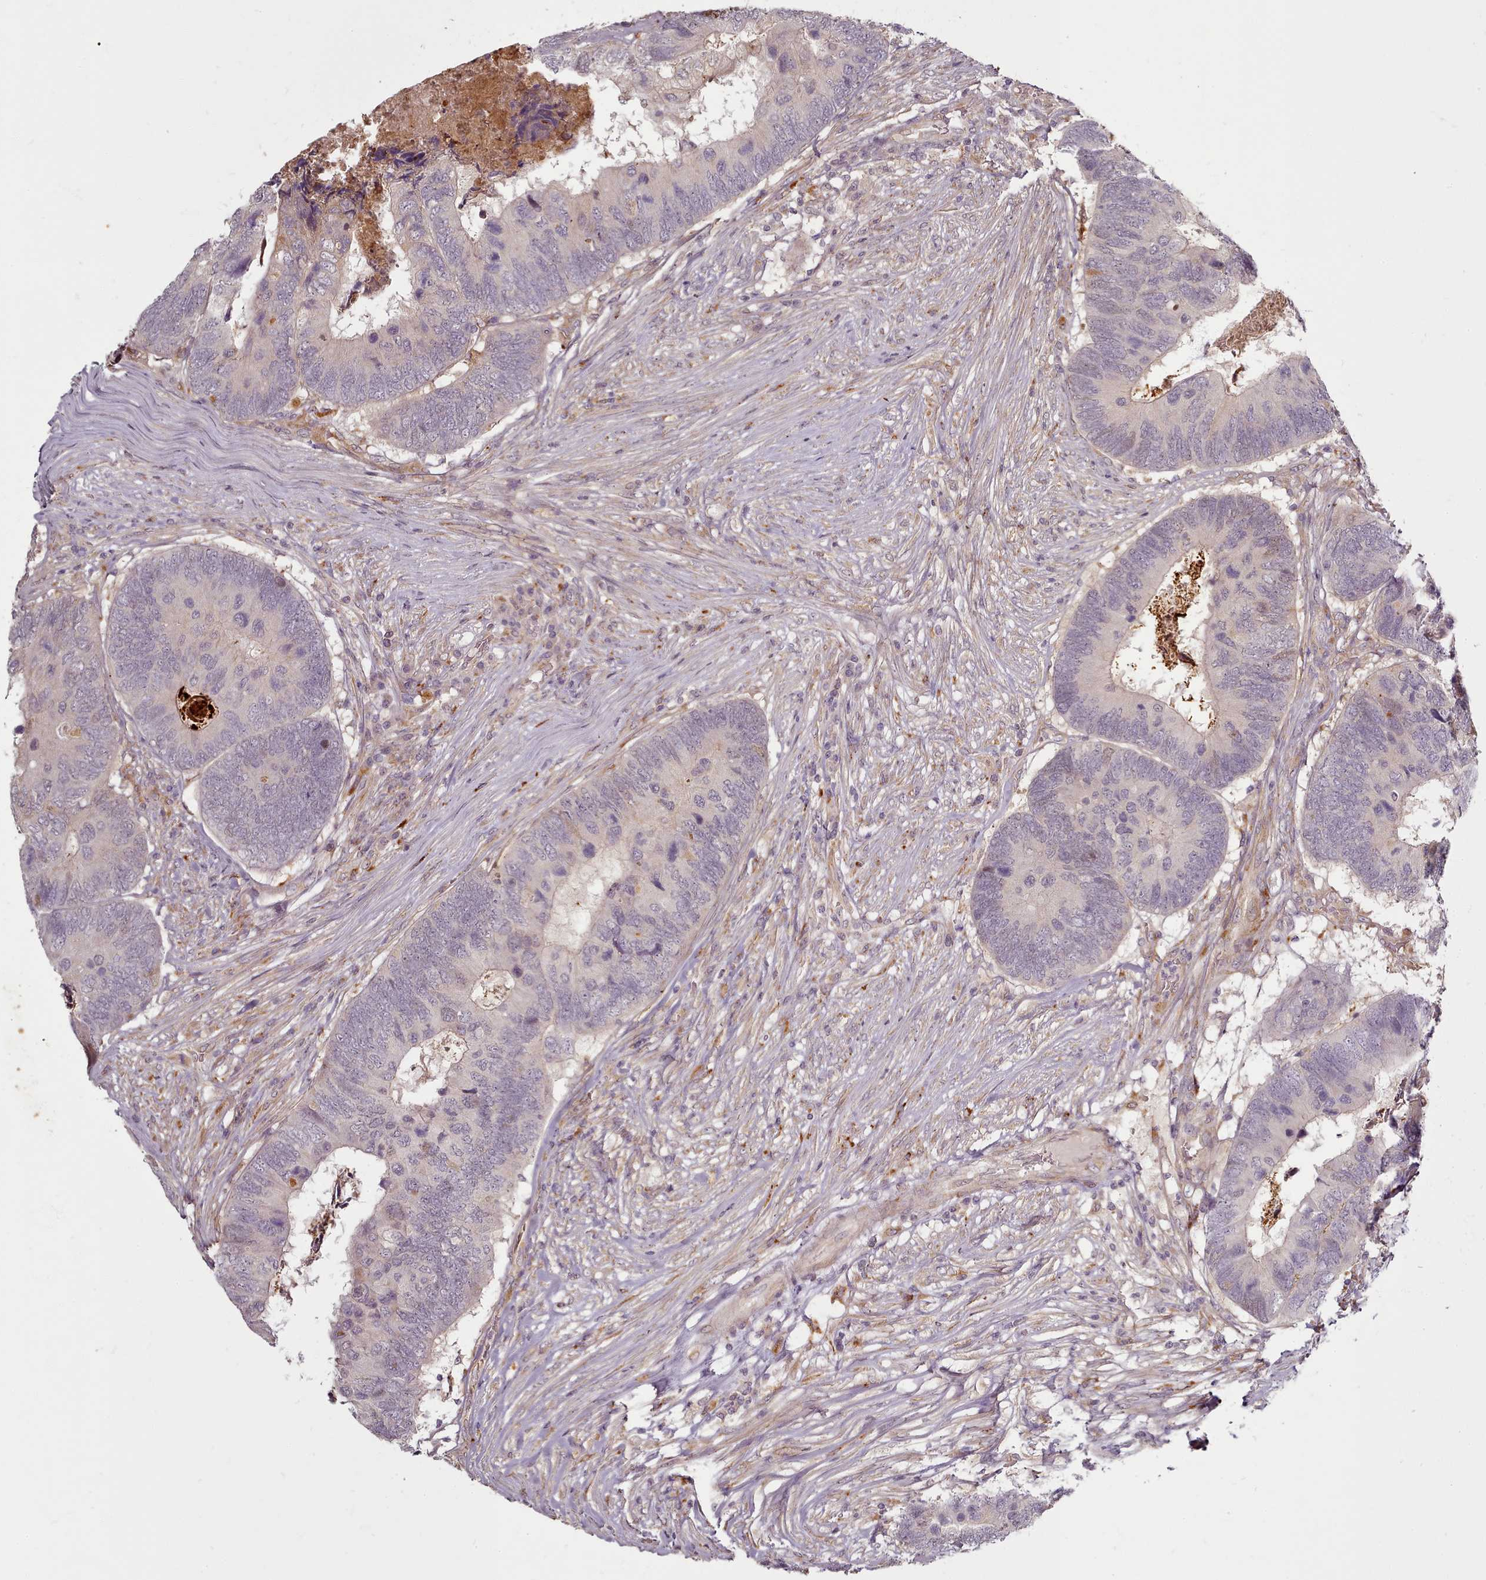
{"staining": {"intensity": "weak", "quantity": "<25%", "location": "nuclear"}, "tissue": "colorectal cancer", "cell_type": "Tumor cells", "image_type": "cancer", "snomed": [{"axis": "morphology", "description": "Adenocarcinoma, NOS"}, {"axis": "topography", "description": "Colon"}], "caption": "High magnification brightfield microscopy of colorectal cancer (adenocarcinoma) stained with DAB (brown) and counterstained with hematoxylin (blue): tumor cells show no significant positivity.", "gene": "C1QTNF5", "patient": {"sex": "female", "age": 67}}